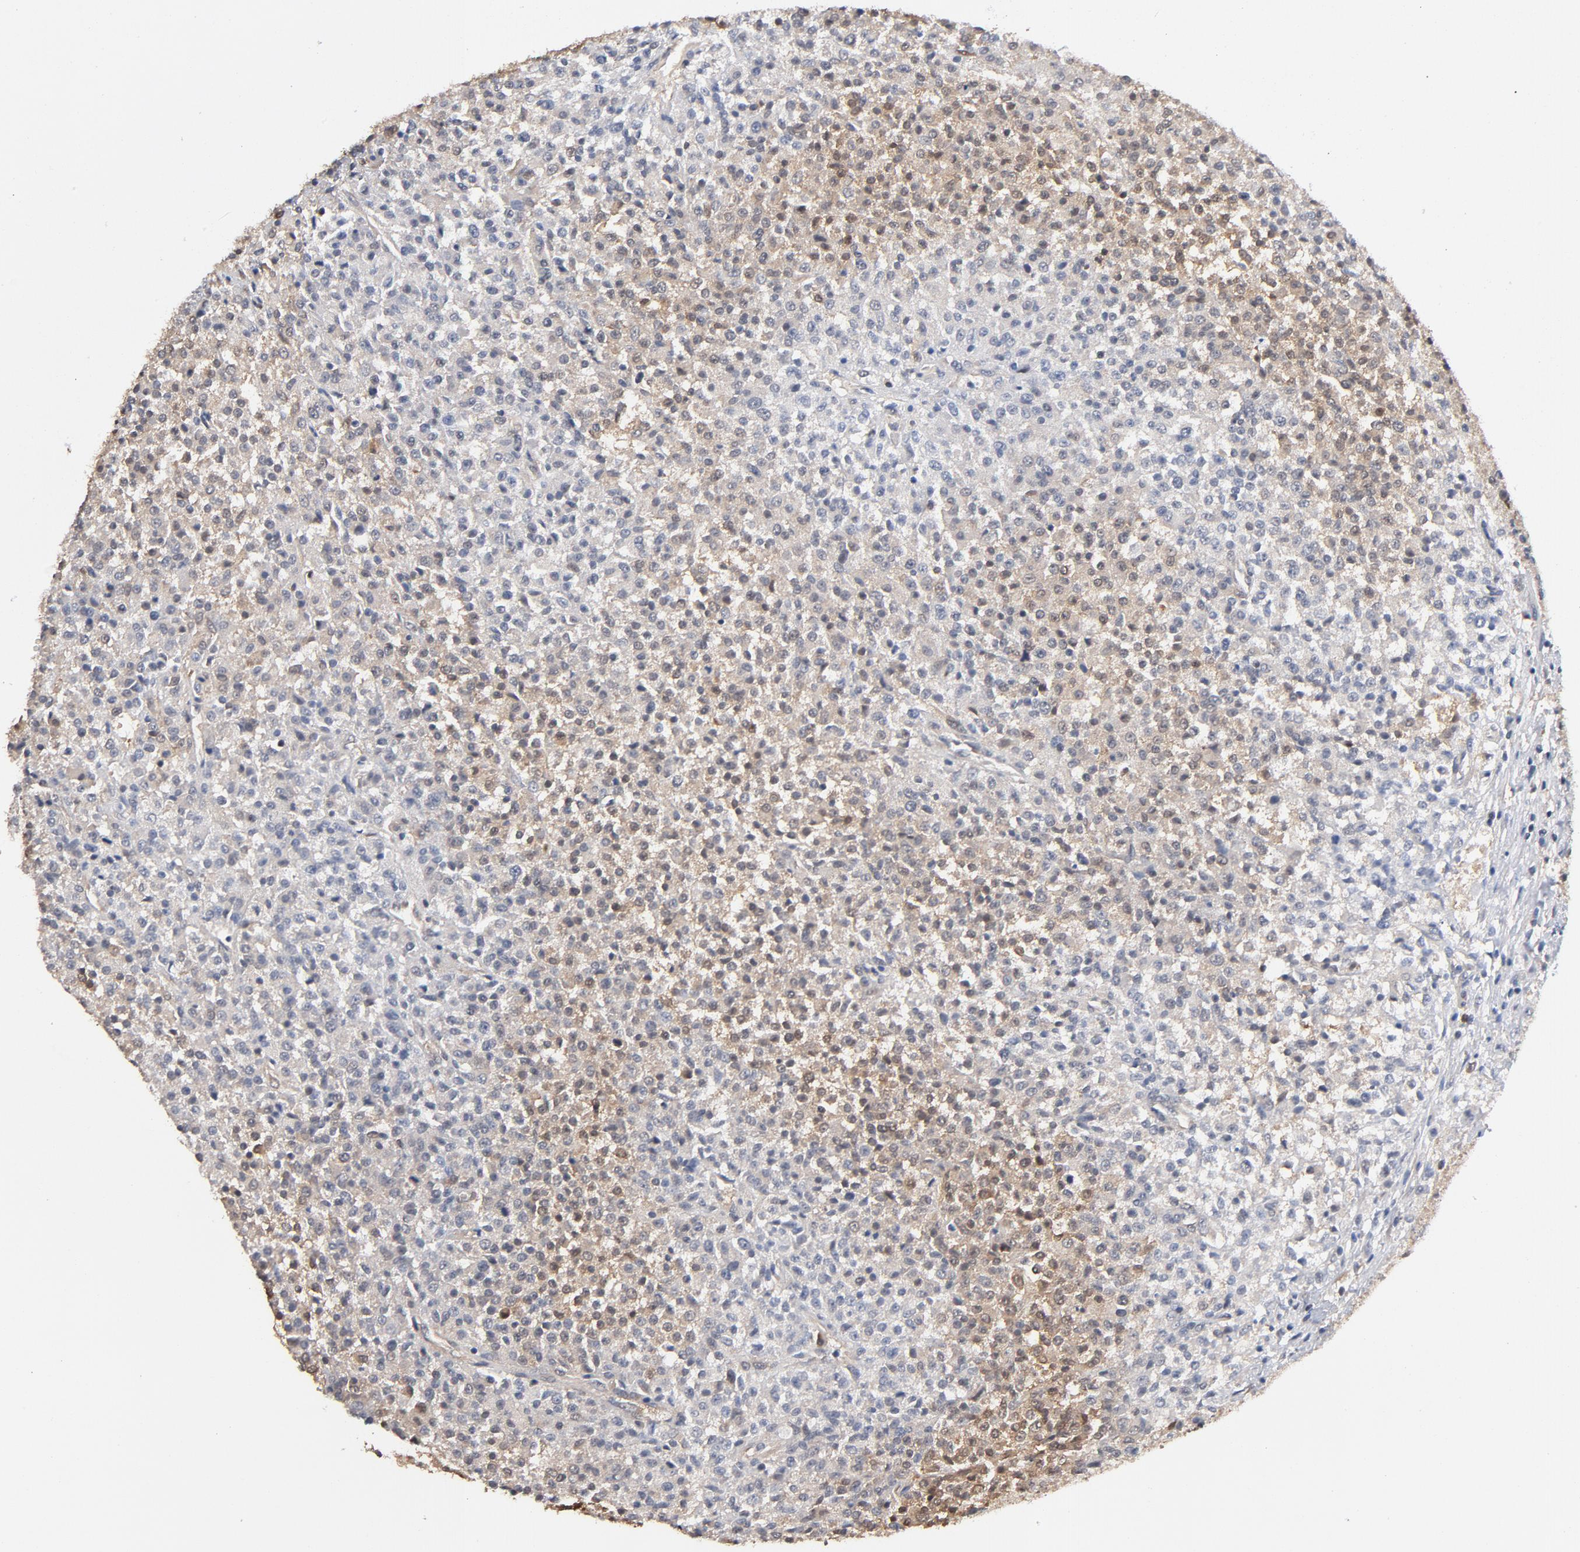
{"staining": {"intensity": "weak", "quantity": "25%-75%", "location": "cytoplasmic/membranous"}, "tissue": "testis cancer", "cell_type": "Tumor cells", "image_type": "cancer", "snomed": [{"axis": "morphology", "description": "Seminoma, NOS"}, {"axis": "topography", "description": "Testis"}], "caption": "High-power microscopy captured an immunohistochemistry (IHC) micrograph of testis cancer, revealing weak cytoplasmic/membranous positivity in about 25%-75% of tumor cells.", "gene": "MIF", "patient": {"sex": "male", "age": 59}}